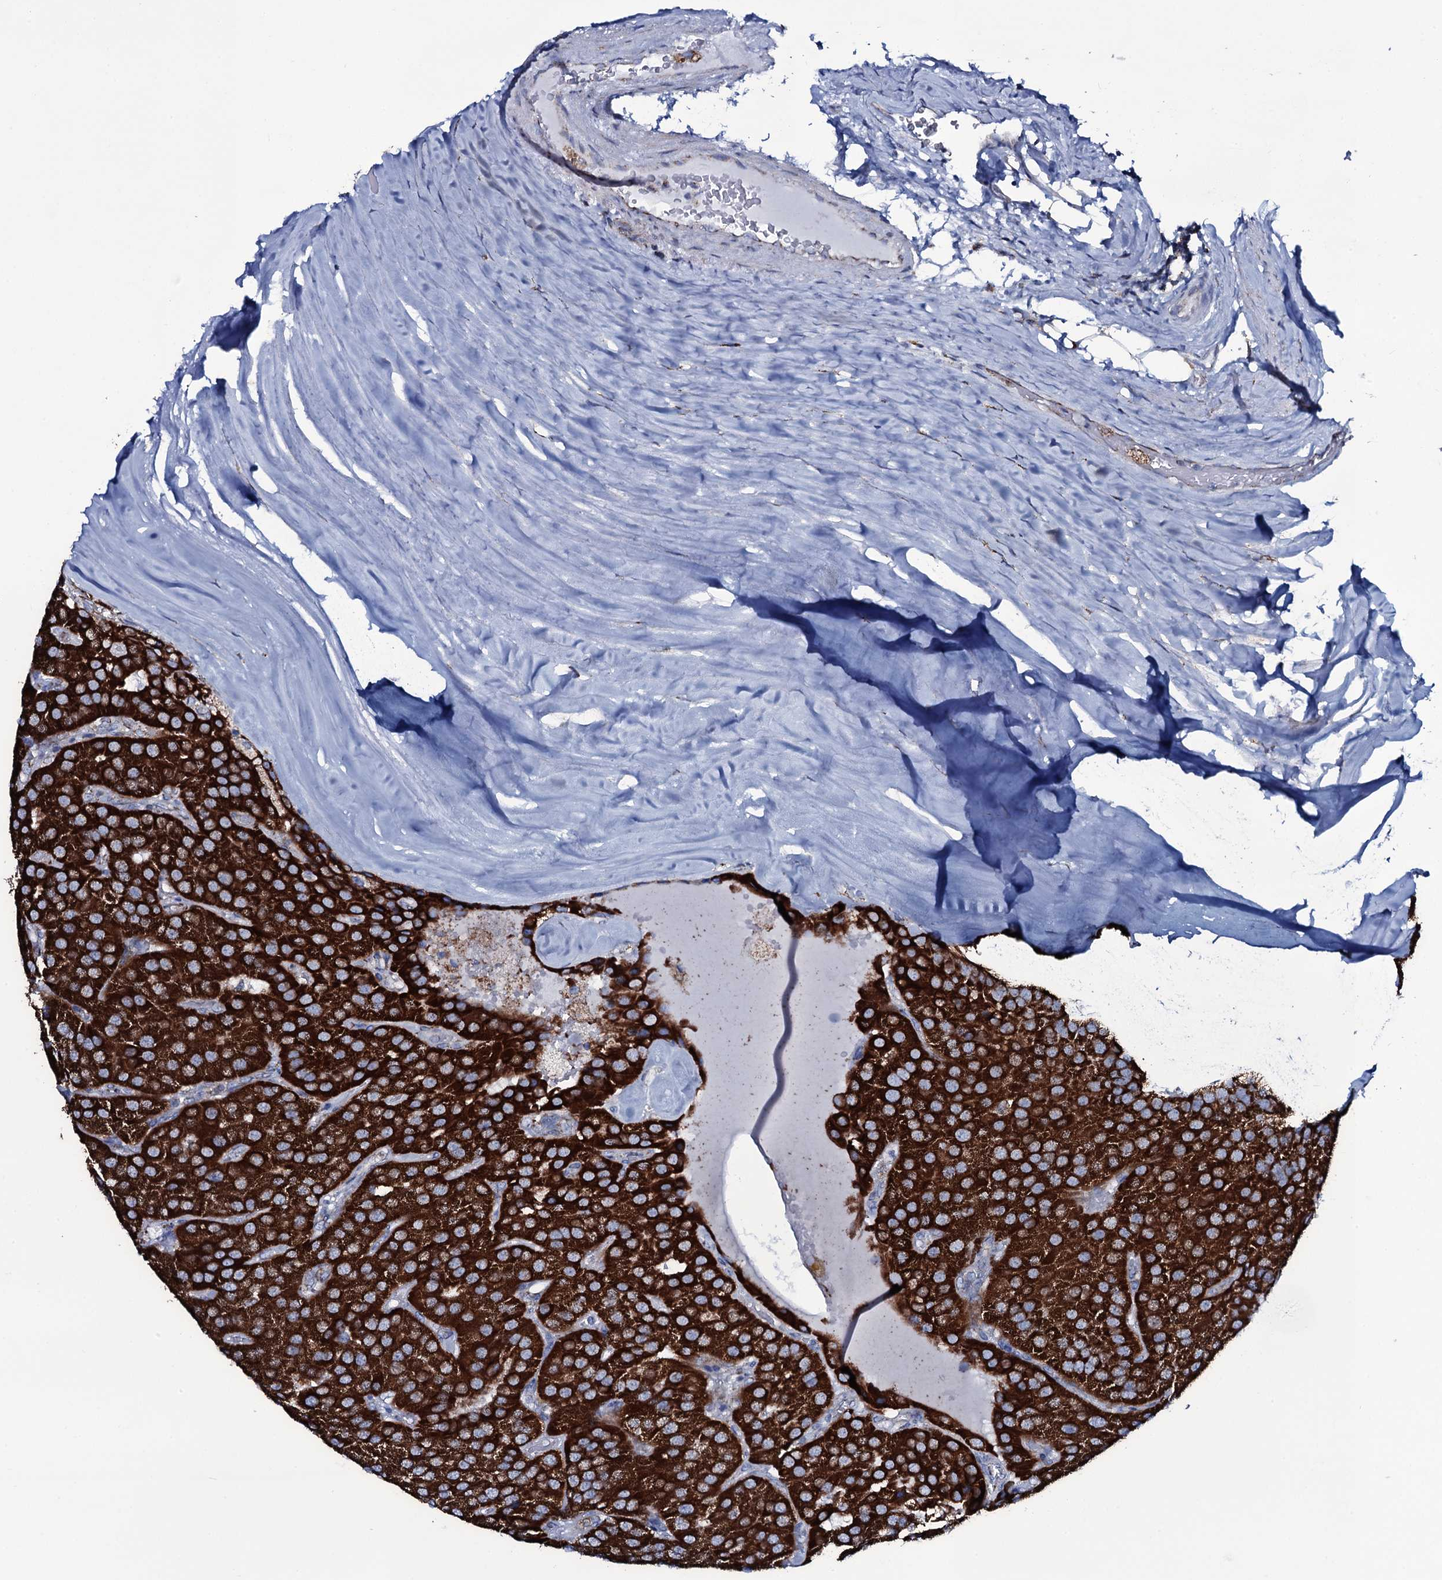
{"staining": {"intensity": "strong", "quantity": ">75%", "location": "cytoplasmic/membranous"}, "tissue": "parathyroid gland", "cell_type": "Glandular cells", "image_type": "normal", "snomed": [{"axis": "morphology", "description": "Normal tissue, NOS"}, {"axis": "morphology", "description": "Adenoma, NOS"}, {"axis": "topography", "description": "Parathyroid gland"}], "caption": "Immunohistochemistry (IHC) photomicrograph of unremarkable parathyroid gland: human parathyroid gland stained using IHC displays high levels of strong protein expression localized specifically in the cytoplasmic/membranous of glandular cells, appearing as a cytoplasmic/membranous brown color.", "gene": "MRPS35", "patient": {"sex": "female", "age": 86}}